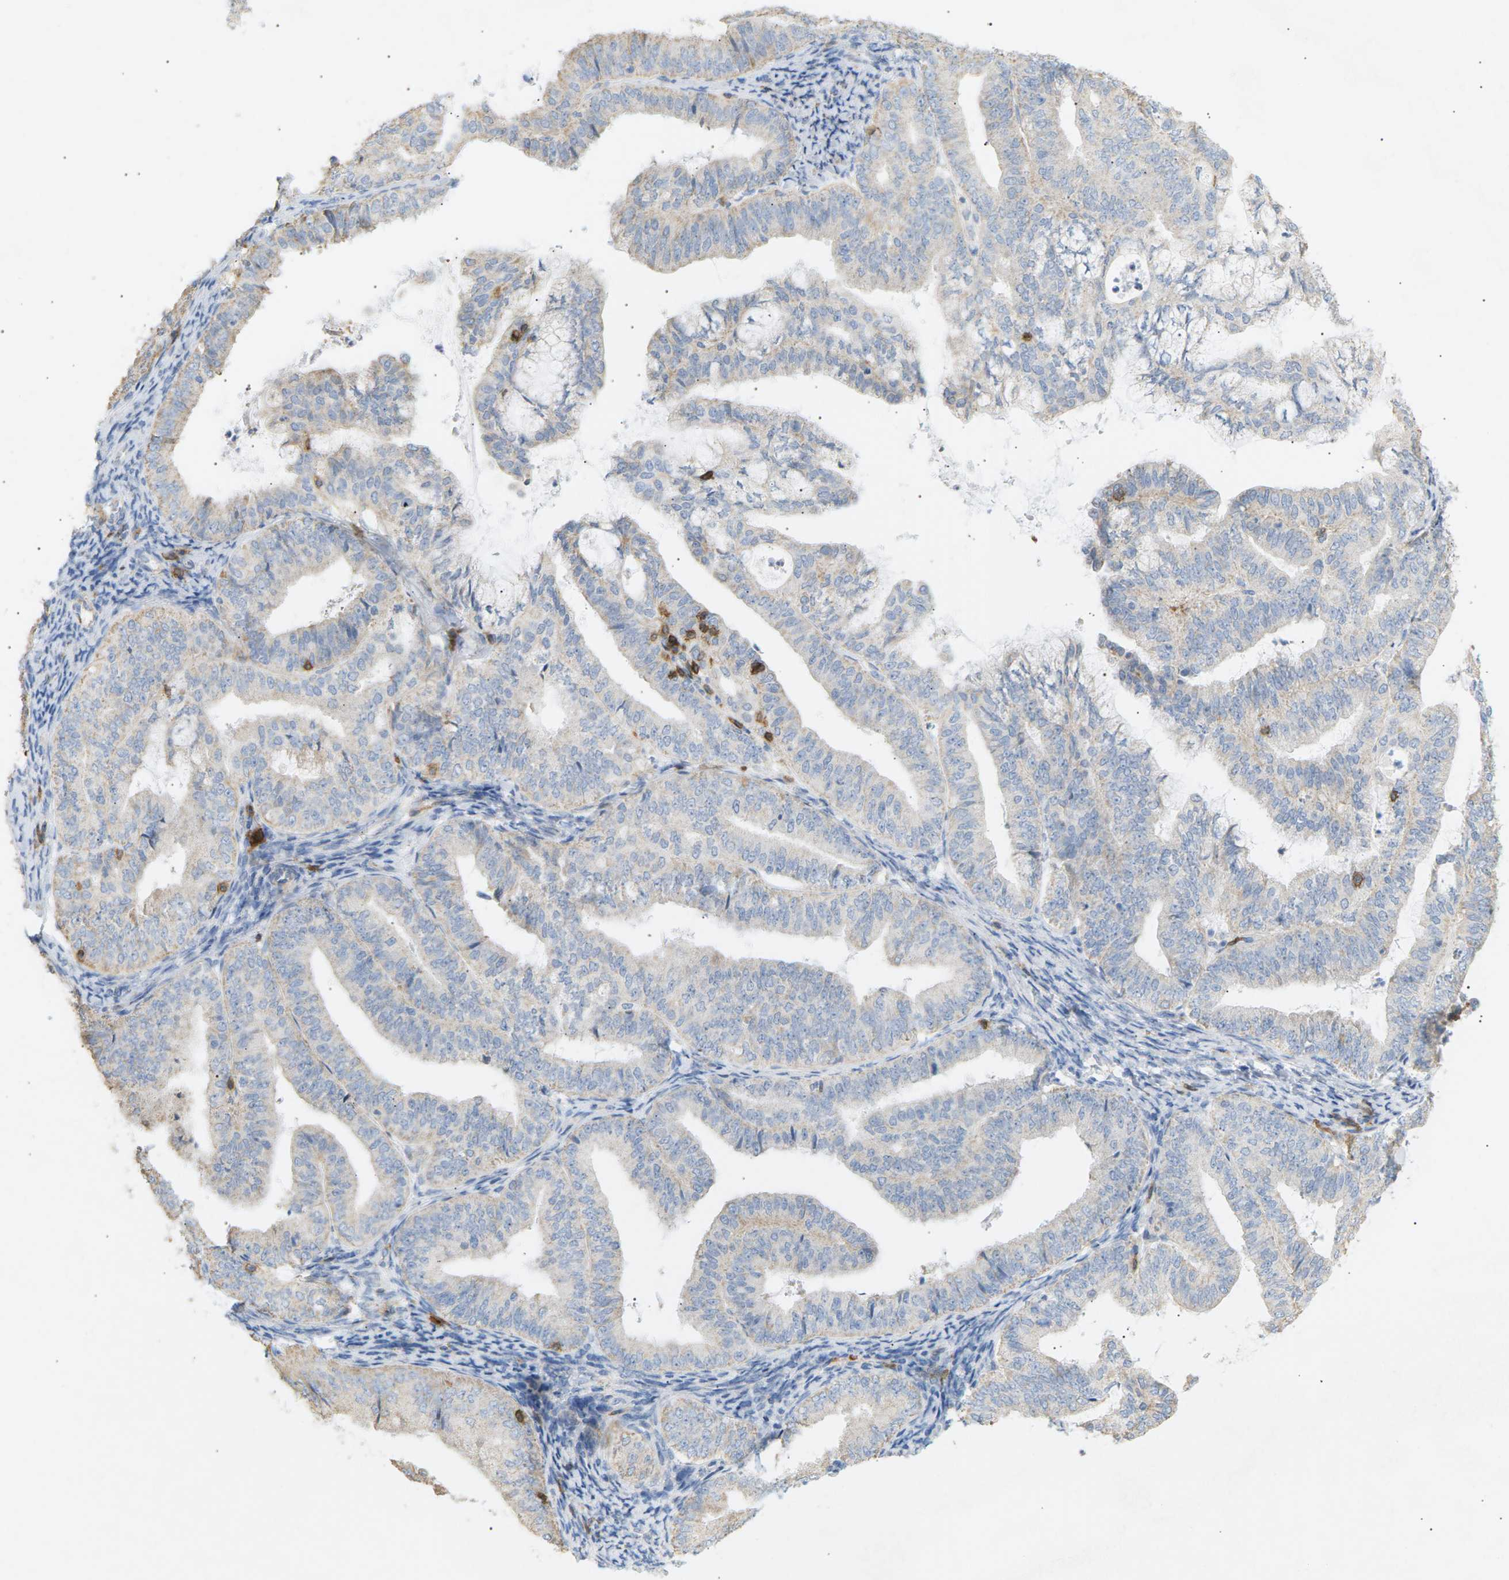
{"staining": {"intensity": "weak", "quantity": "<25%", "location": "cytoplasmic/membranous"}, "tissue": "endometrial cancer", "cell_type": "Tumor cells", "image_type": "cancer", "snomed": [{"axis": "morphology", "description": "Adenocarcinoma, NOS"}, {"axis": "topography", "description": "Endometrium"}], "caption": "Immunohistochemistry of endometrial cancer reveals no positivity in tumor cells.", "gene": "LIME1", "patient": {"sex": "female", "age": 63}}